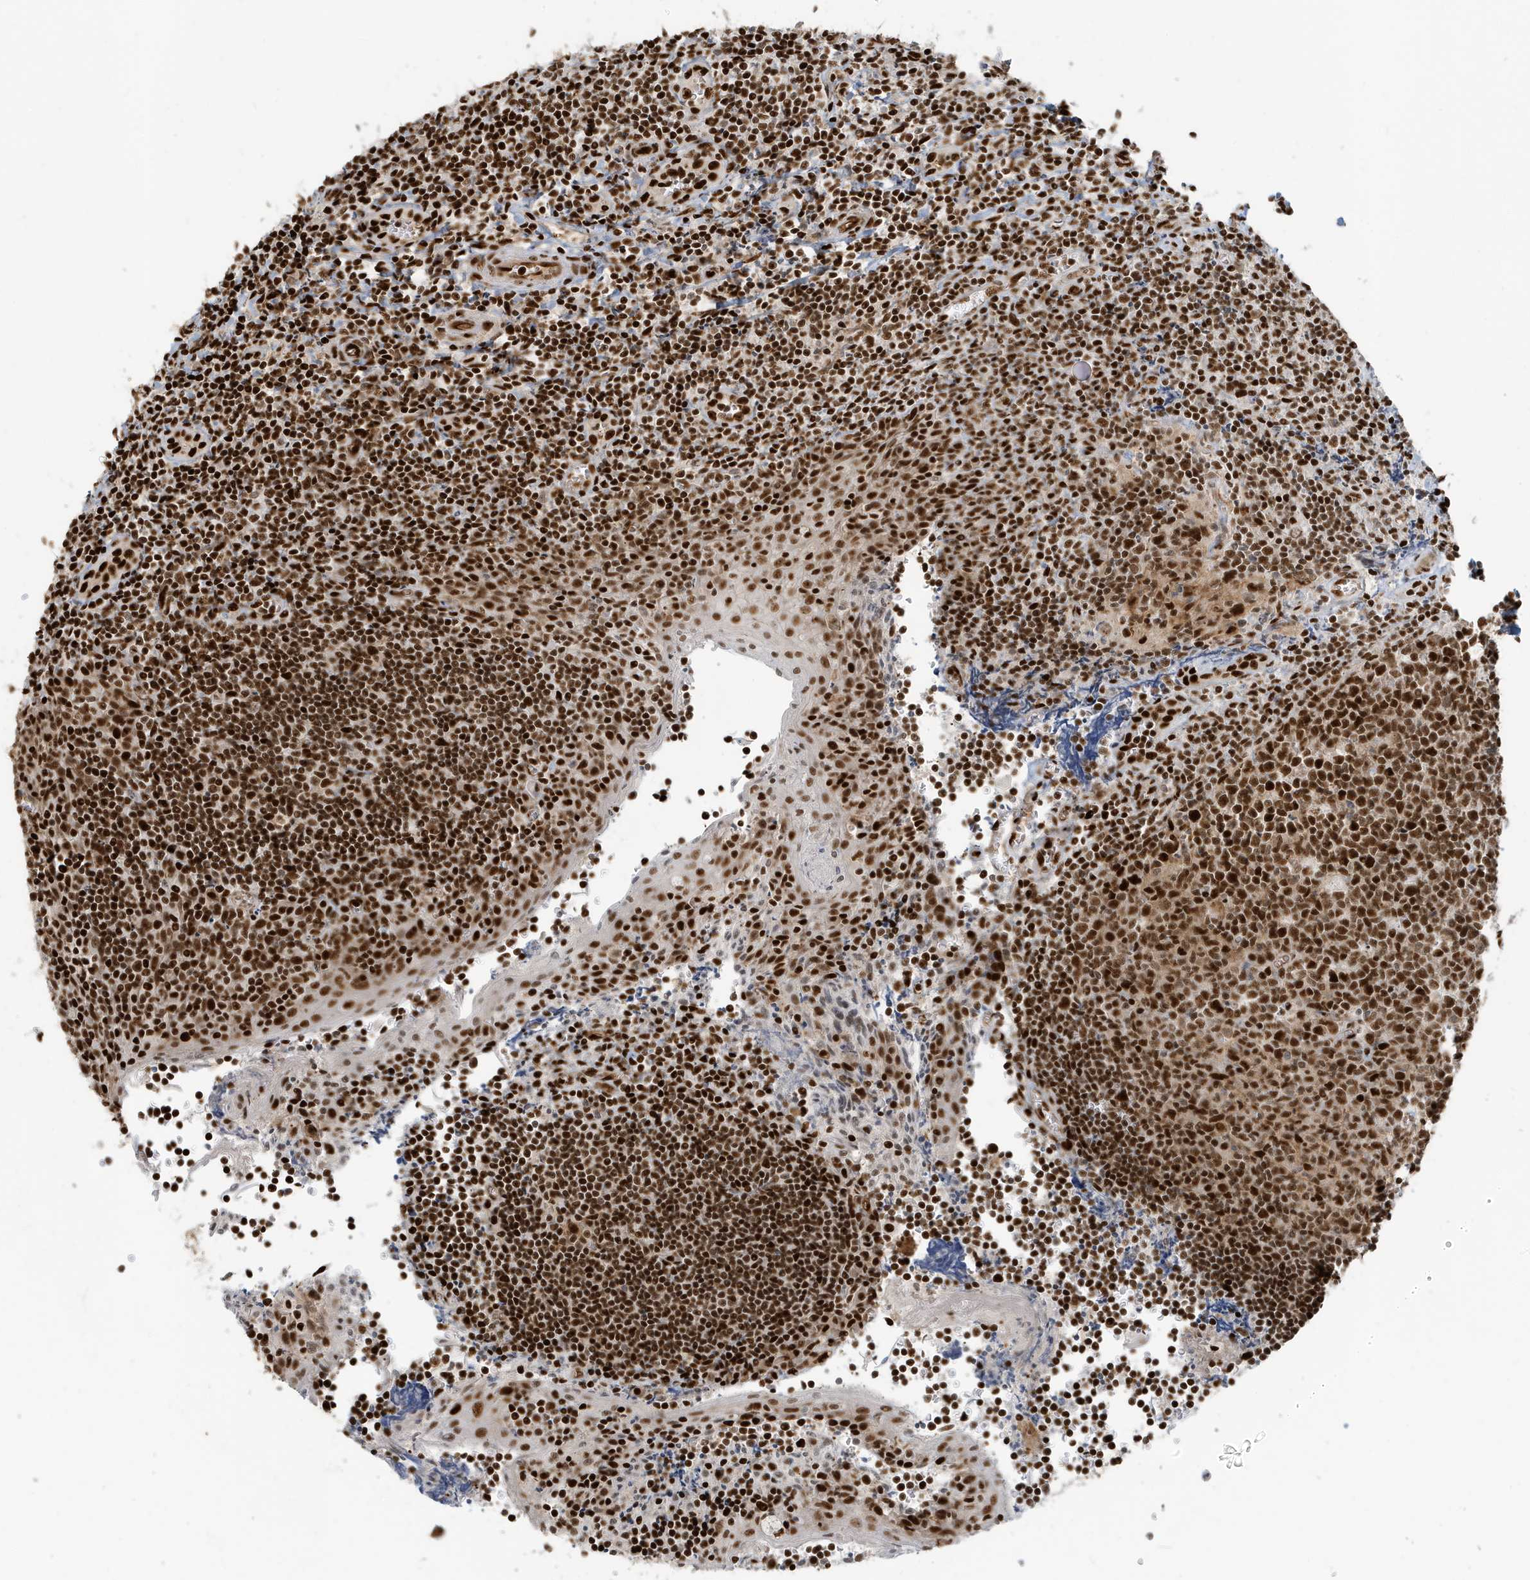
{"staining": {"intensity": "strong", "quantity": ">75%", "location": "nuclear"}, "tissue": "tonsil", "cell_type": "Germinal center cells", "image_type": "normal", "snomed": [{"axis": "morphology", "description": "Normal tissue, NOS"}, {"axis": "topography", "description": "Tonsil"}], "caption": "Immunohistochemical staining of benign tonsil demonstrates strong nuclear protein expression in about >75% of germinal center cells.", "gene": "CKS1B", "patient": {"sex": "male", "age": 27}}